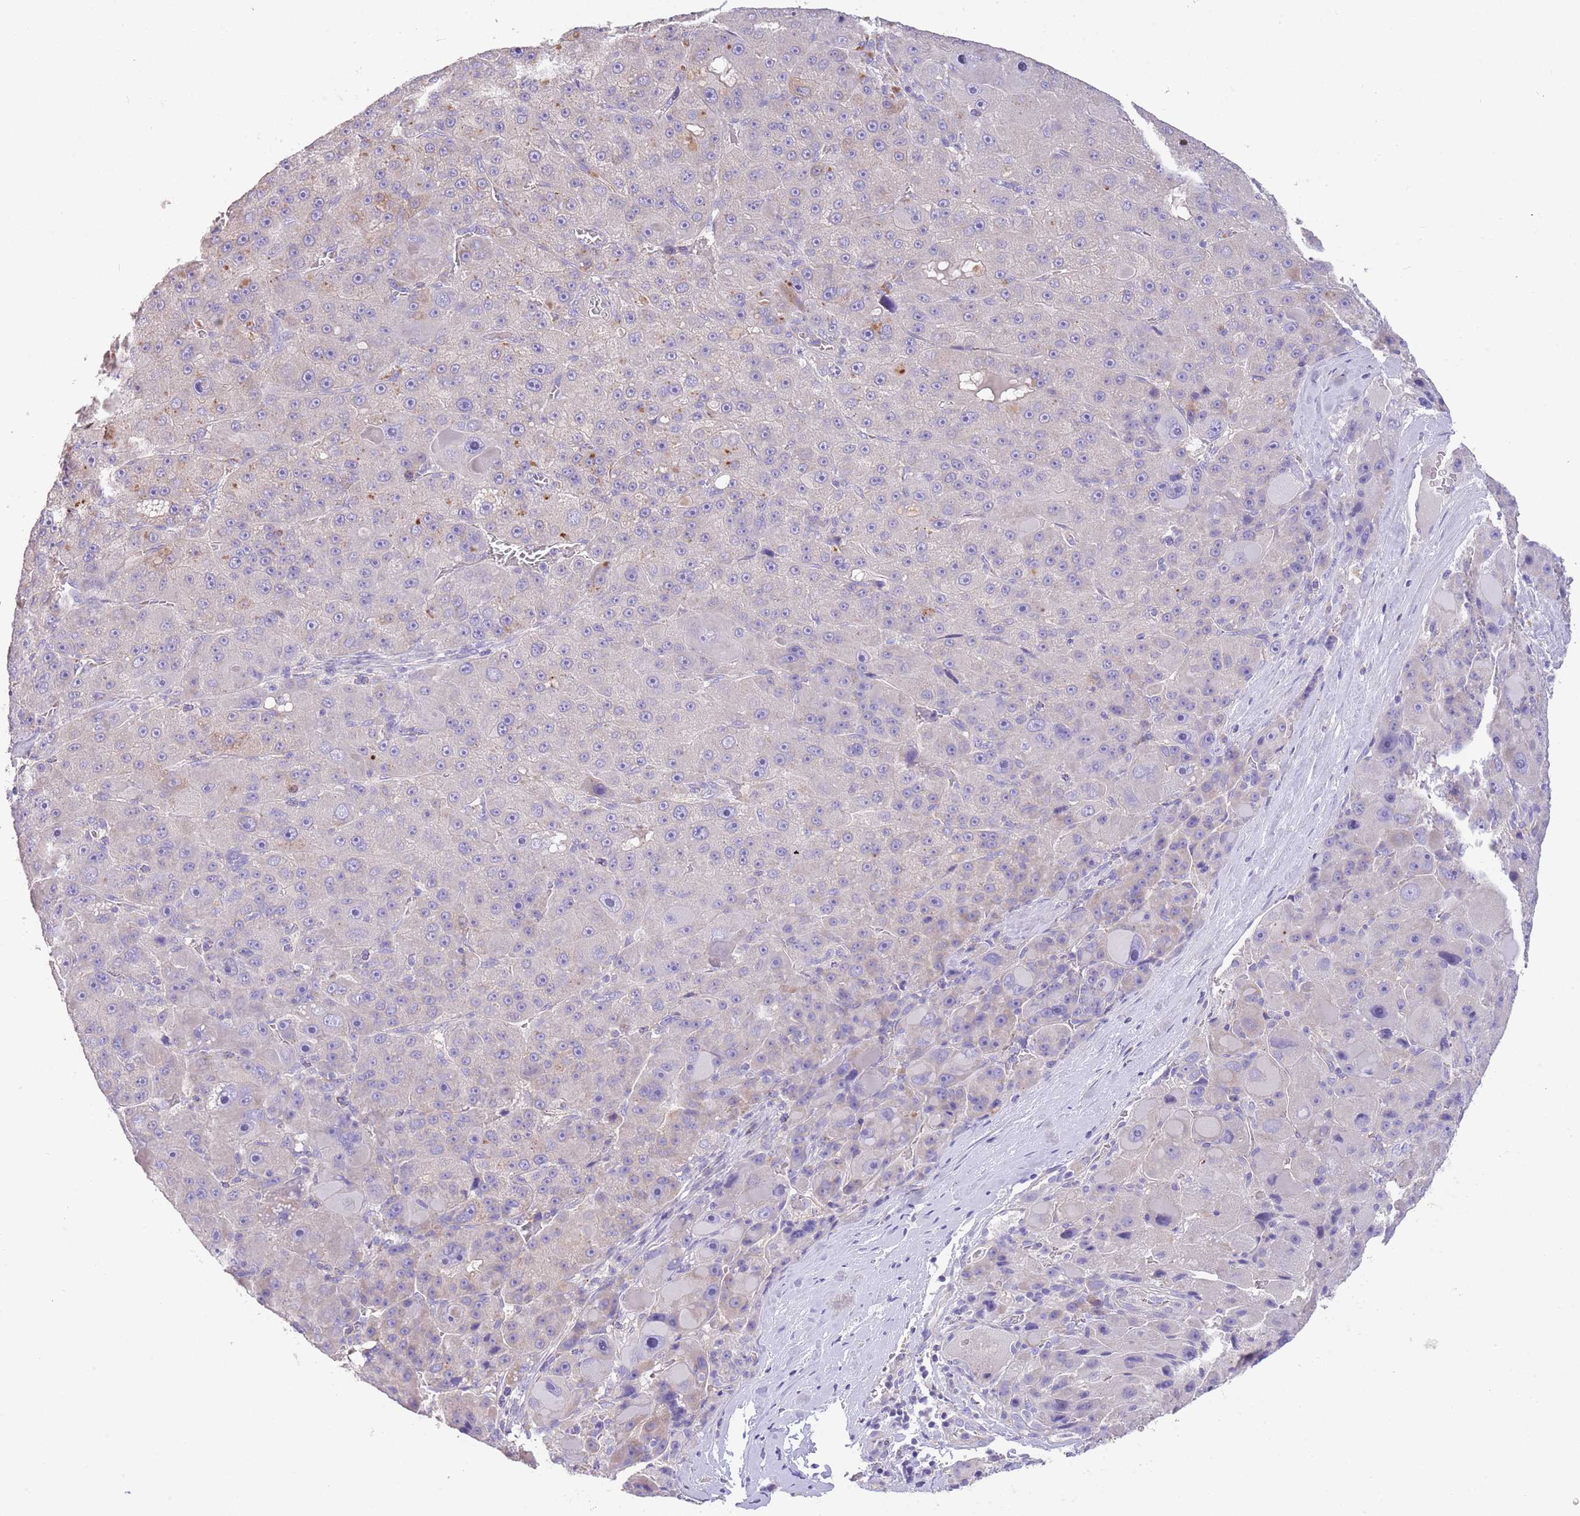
{"staining": {"intensity": "negative", "quantity": "none", "location": "none"}, "tissue": "liver cancer", "cell_type": "Tumor cells", "image_type": "cancer", "snomed": [{"axis": "morphology", "description": "Carcinoma, Hepatocellular, NOS"}, {"axis": "topography", "description": "Liver"}], "caption": "Protein analysis of liver cancer (hepatocellular carcinoma) displays no significant positivity in tumor cells.", "gene": "SFTPA1", "patient": {"sex": "male", "age": 76}}